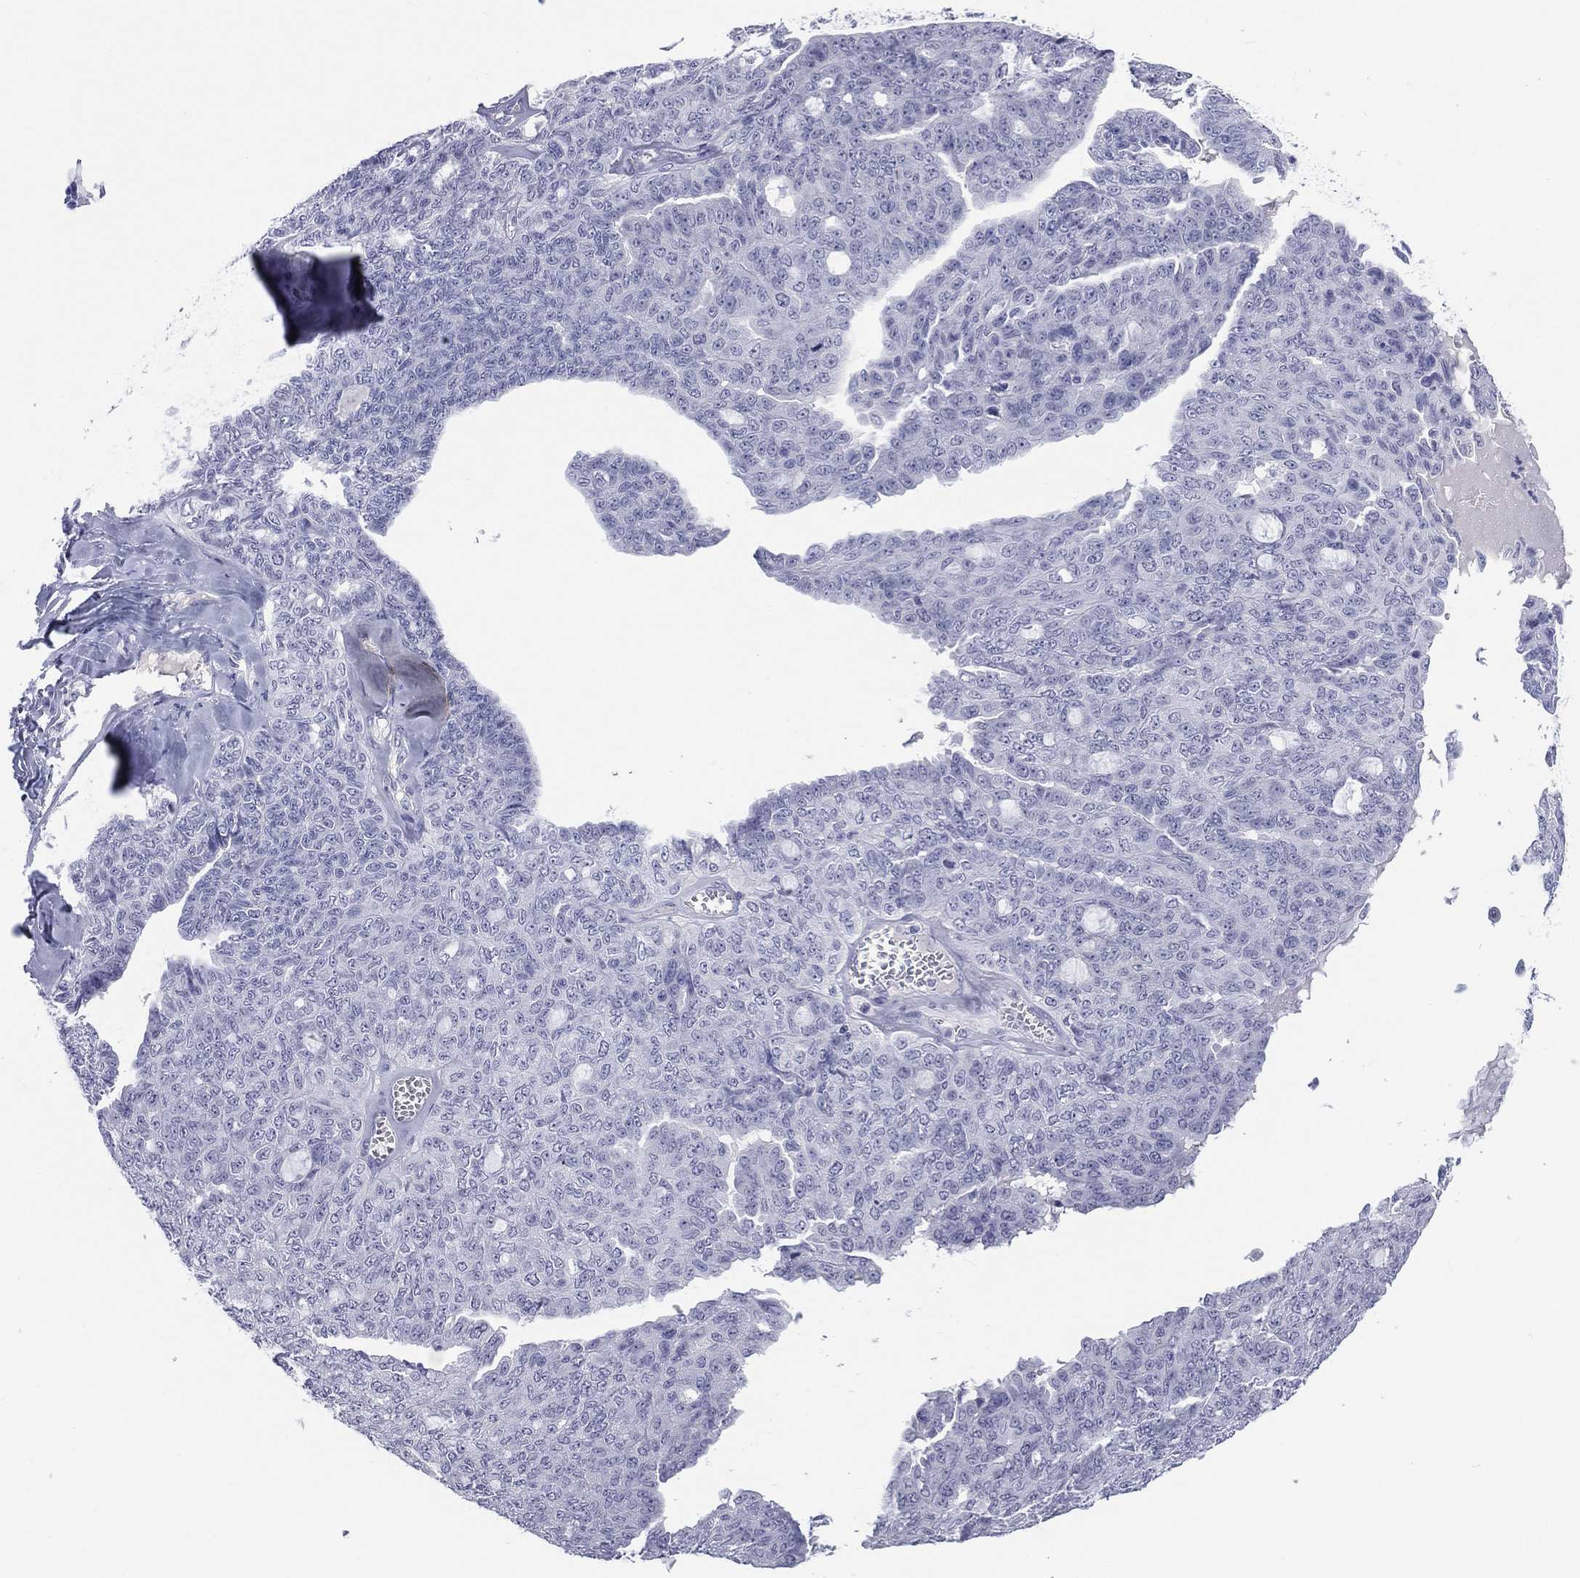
{"staining": {"intensity": "negative", "quantity": "none", "location": "none"}, "tissue": "ovarian cancer", "cell_type": "Tumor cells", "image_type": "cancer", "snomed": [{"axis": "morphology", "description": "Cystadenocarcinoma, serous, NOS"}, {"axis": "topography", "description": "Ovary"}], "caption": "Image shows no protein expression in tumor cells of ovarian cancer tissue. (DAB (3,3'-diaminobenzidine) immunohistochemistry, high magnification).", "gene": "SSX1", "patient": {"sex": "female", "age": 71}}